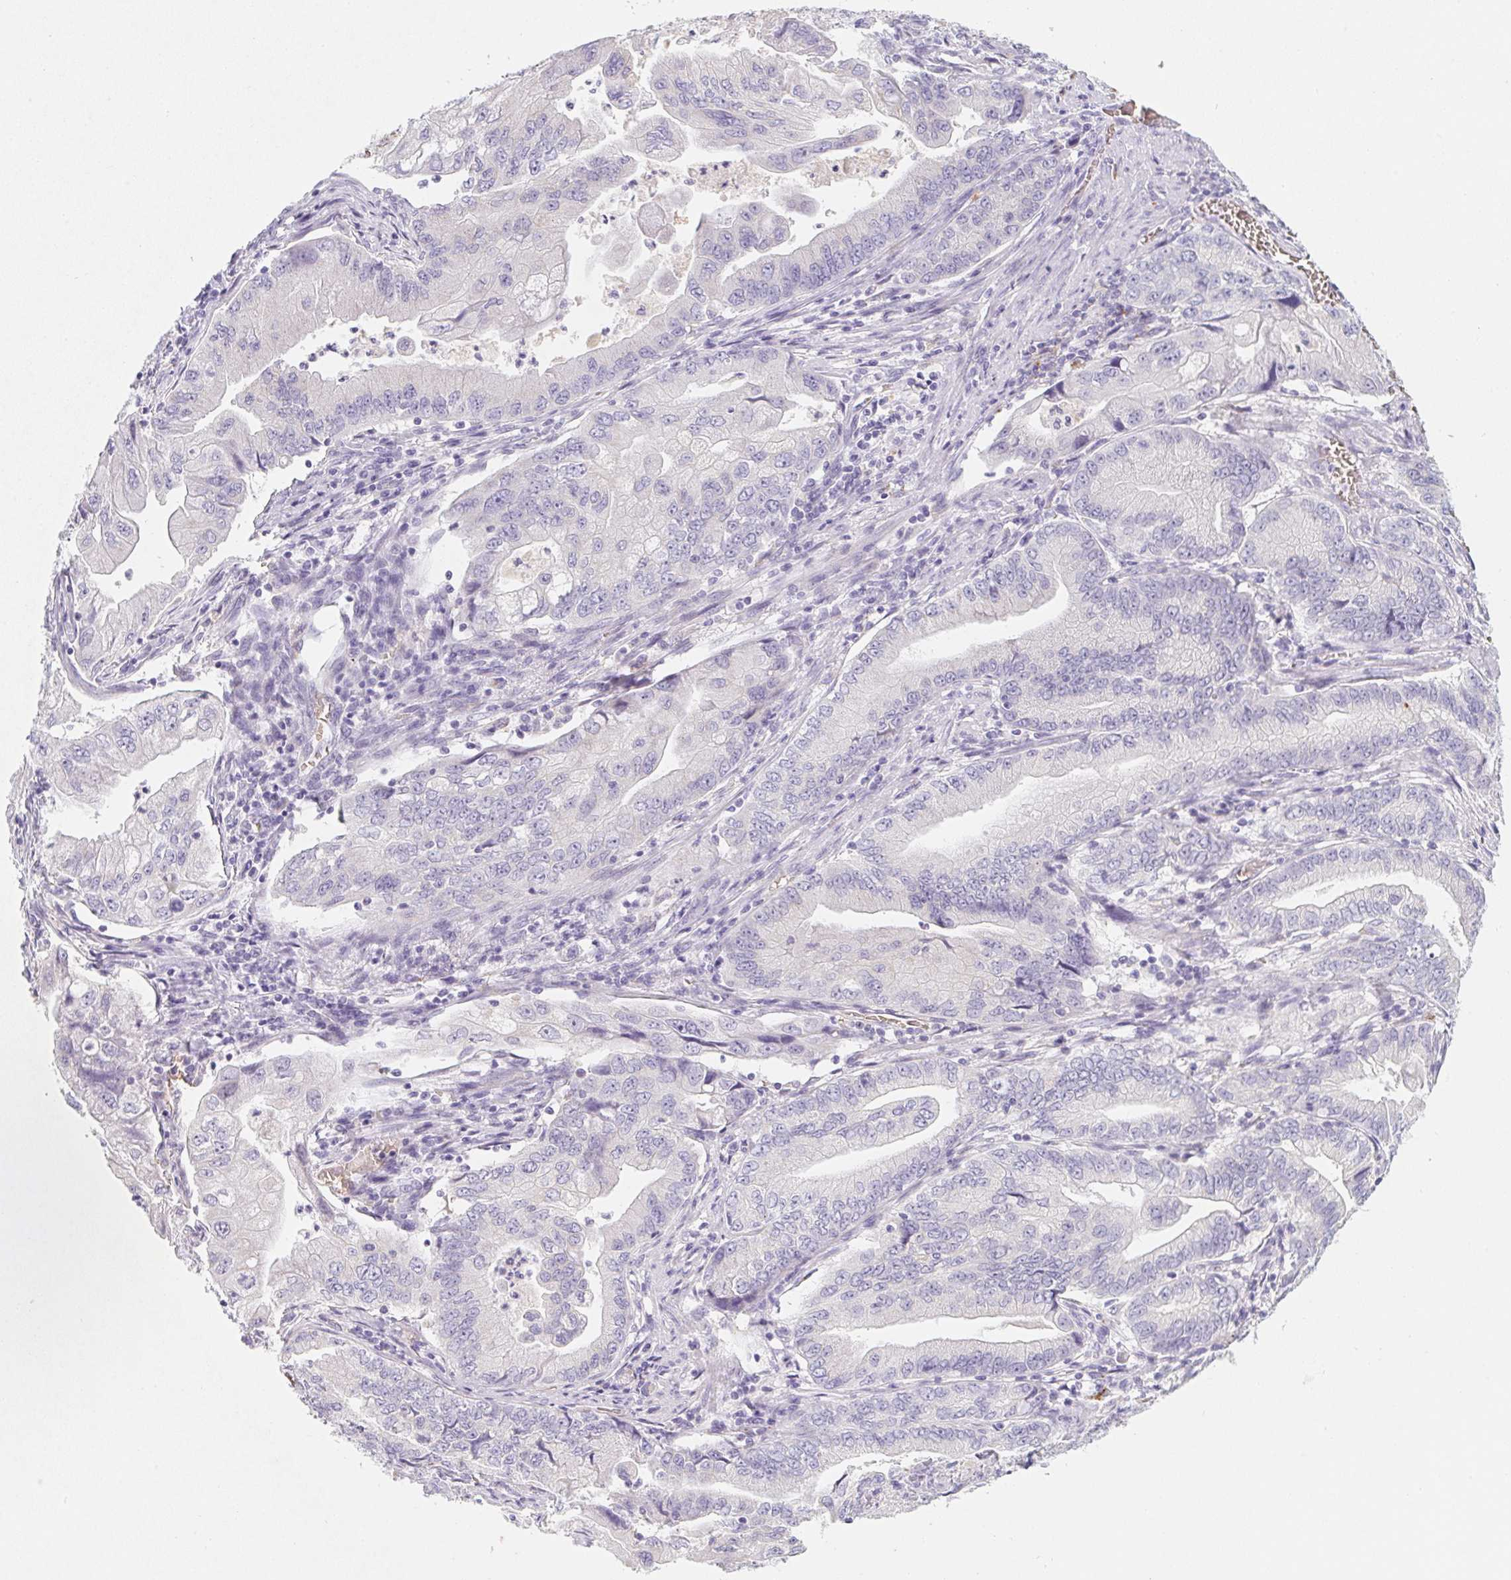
{"staining": {"intensity": "negative", "quantity": "none", "location": "none"}, "tissue": "stomach cancer", "cell_type": "Tumor cells", "image_type": "cancer", "snomed": [{"axis": "morphology", "description": "Adenocarcinoma, NOS"}, {"axis": "topography", "description": "Pancreas"}, {"axis": "topography", "description": "Stomach, upper"}], "caption": "The histopathology image exhibits no significant expression in tumor cells of adenocarcinoma (stomach).", "gene": "DCD", "patient": {"sex": "male", "age": 77}}